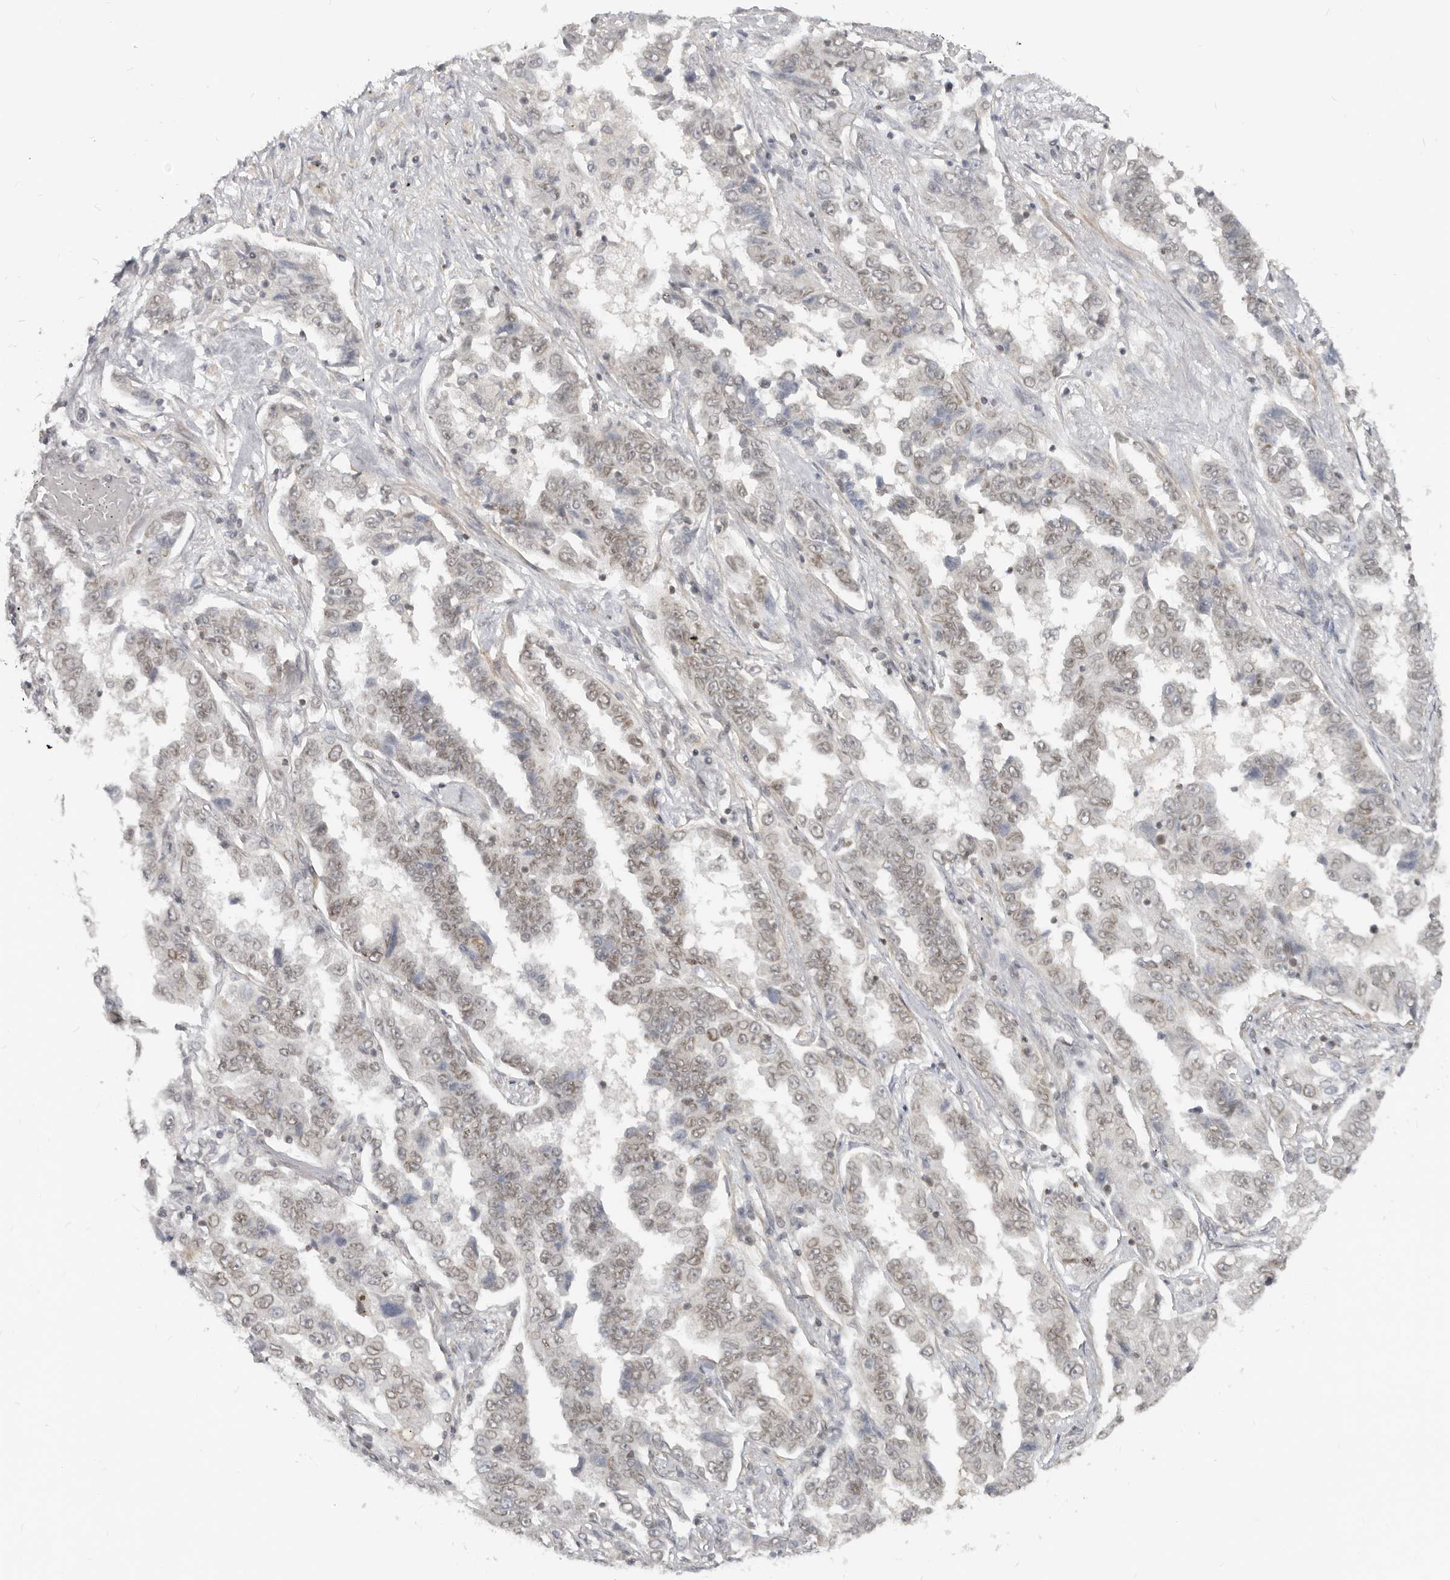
{"staining": {"intensity": "weak", "quantity": "25%-75%", "location": "cytoplasmic/membranous,nuclear"}, "tissue": "lung cancer", "cell_type": "Tumor cells", "image_type": "cancer", "snomed": [{"axis": "morphology", "description": "Adenocarcinoma, NOS"}, {"axis": "topography", "description": "Lung"}], "caption": "Tumor cells display low levels of weak cytoplasmic/membranous and nuclear expression in about 25%-75% of cells in lung cancer (adenocarcinoma). The staining is performed using DAB (3,3'-diaminobenzidine) brown chromogen to label protein expression. The nuclei are counter-stained blue using hematoxylin.", "gene": "NUP153", "patient": {"sex": "female", "age": 51}}